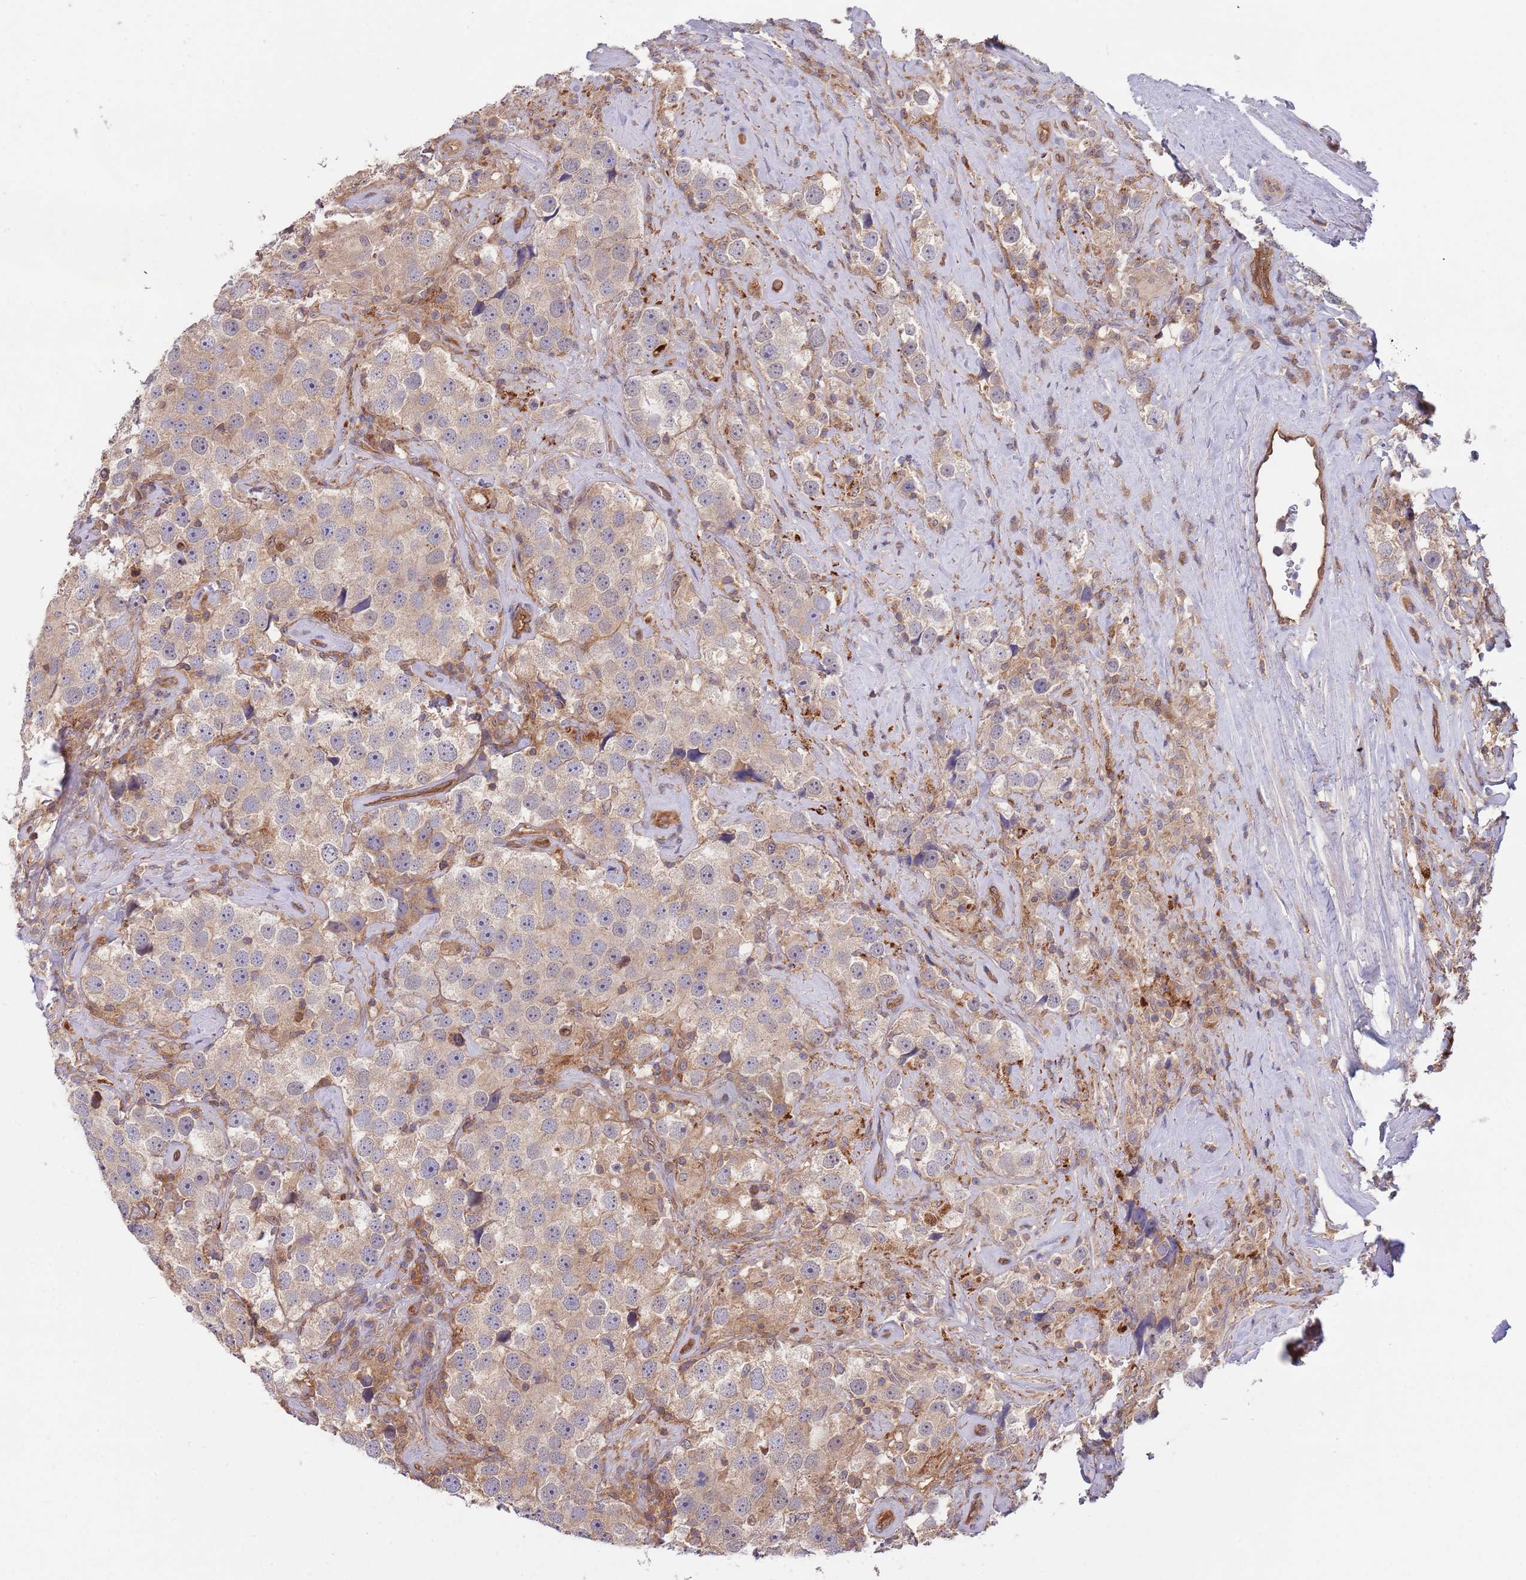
{"staining": {"intensity": "weak", "quantity": ">75%", "location": "cytoplasmic/membranous"}, "tissue": "testis cancer", "cell_type": "Tumor cells", "image_type": "cancer", "snomed": [{"axis": "morphology", "description": "Seminoma, NOS"}, {"axis": "topography", "description": "Testis"}], "caption": "The photomicrograph displays immunohistochemical staining of testis cancer. There is weak cytoplasmic/membranous positivity is seen in about >75% of tumor cells. (Brightfield microscopy of DAB IHC at high magnification).", "gene": "GSDMD", "patient": {"sex": "male", "age": 49}}